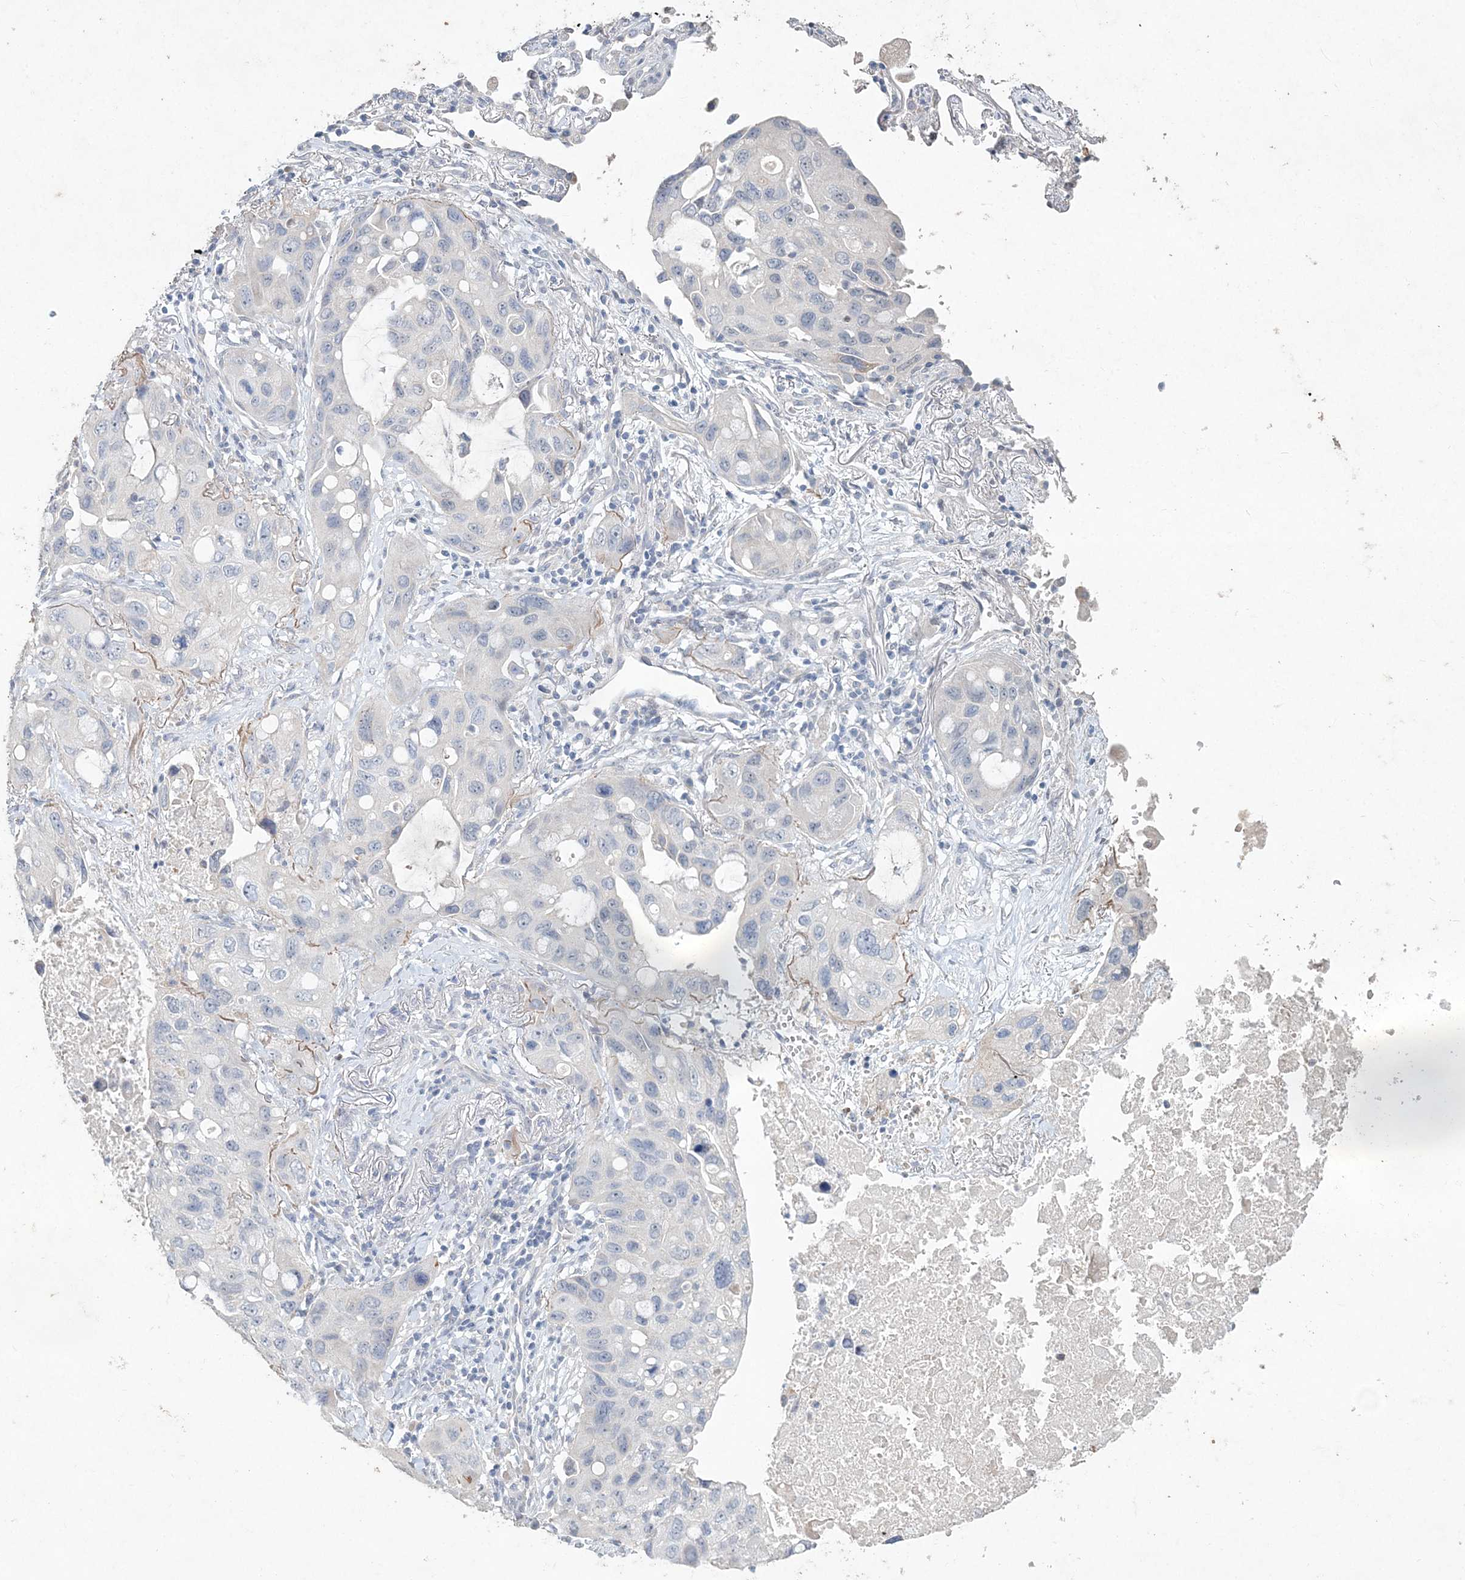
{"staining": {"intensity": "negative", "quantity": "none", "location": "none"}, "tissue": "lung cancer", "cell_type": "Tumor cells", "image_type": "cancer", "snomed": [{"axis": "morphology", "description": "Squamous cell carcinoma, NOS"}, {"axis": "topography", "description": "Lung"}], "caption": "This is an immunohistochemistry (IHC) photomicrograph of lung cancer (squamous cell carcinoma). There is no expression in tumor cells.", "gene": "DNAH5", "patient": {"sex": "female", "age": 73}}